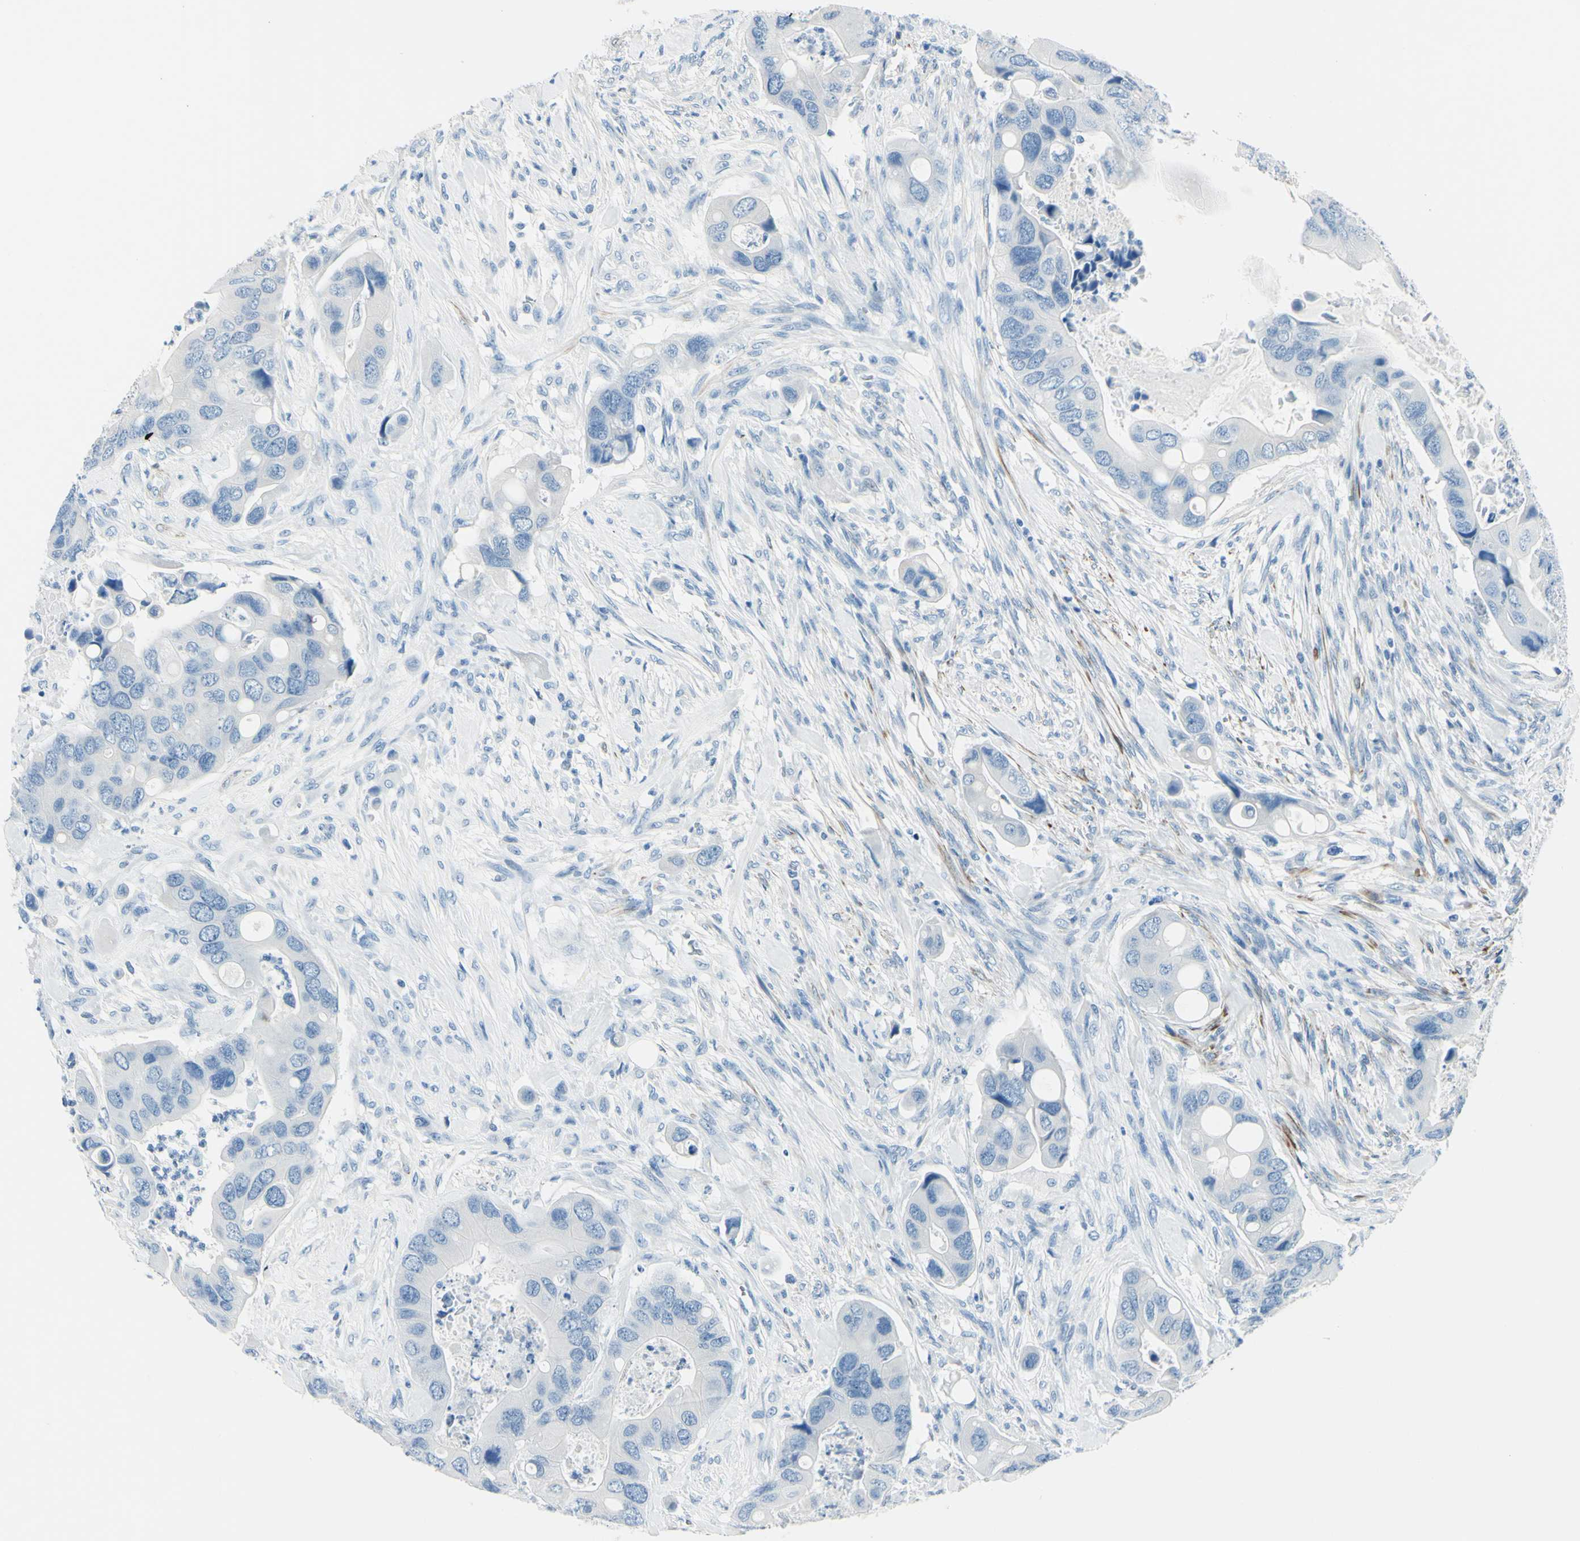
{"staining": {"intensity": "negative", "quantity": "none", "location": "none"}, "tissue": "colorectal cancer", "cell_type": "Tumor cells", "image_type": "cancer", "snomed": [{"axis": "morphology", "description": "Adenocarcinoma, NOS"}, {"axis": "topography", "description": "Rectum"}], "caption": "Immunohistochemical staining of human colorectal adenocarcinoma demonstrates no significant expression in tumor cells.", "gene": "CDH15", "patient": {"sex": "female", "age": 57}}